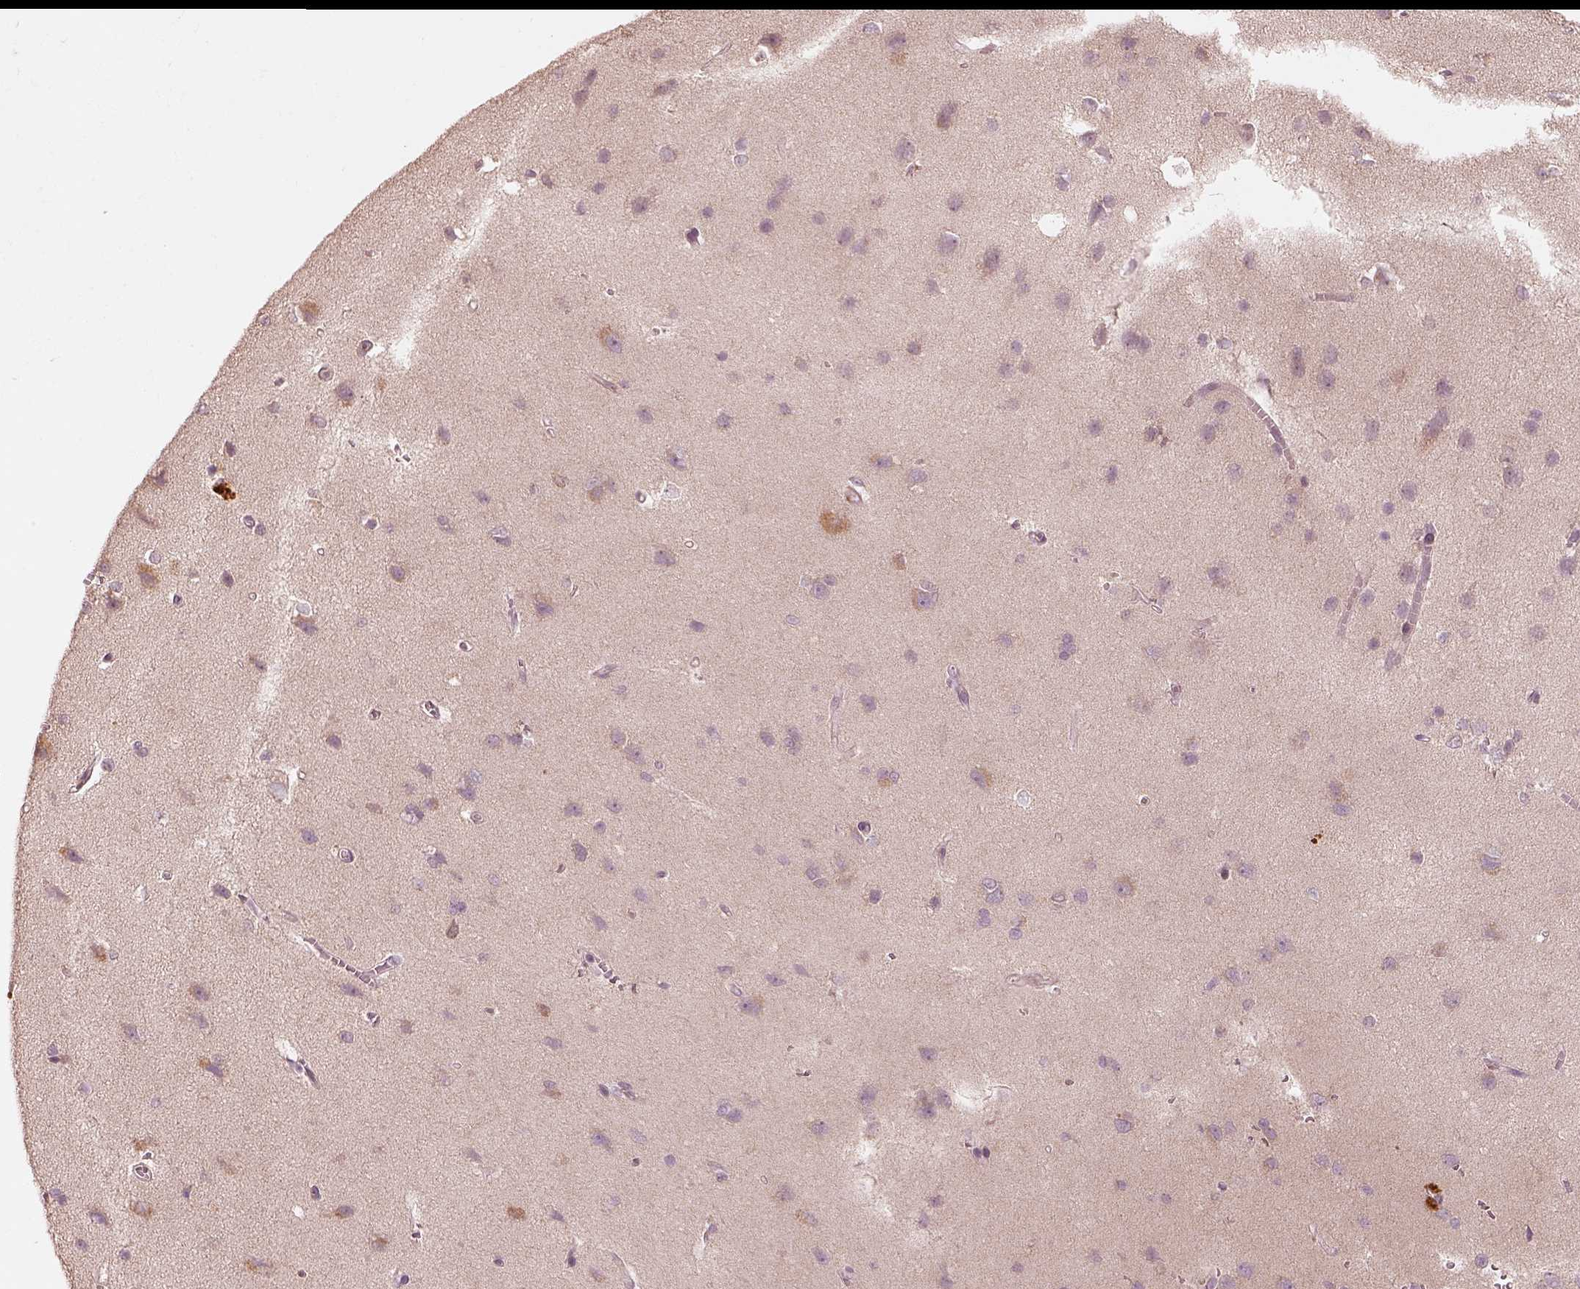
{"staining": {"intensity": "negative", "quantity": "none", "location": "none"}, "tissue": "cerebral cortex", "cell_type": "Endothelial cells", "image_type": "normal", "snomed": [{"axis": "morphology", "description": "Normal tissue, NOS"}, {"axis": "topography", "description": "Cerebral cortex"}], "caption": "Immunohistochemical staining of benign human cerebral cortex exhibits no significant positivity in endothelial cells. (IHC, brightfield microscopy, high magnification).", "gene": "SLC25A46", "patient": {"sex": "male", "age": 37}}